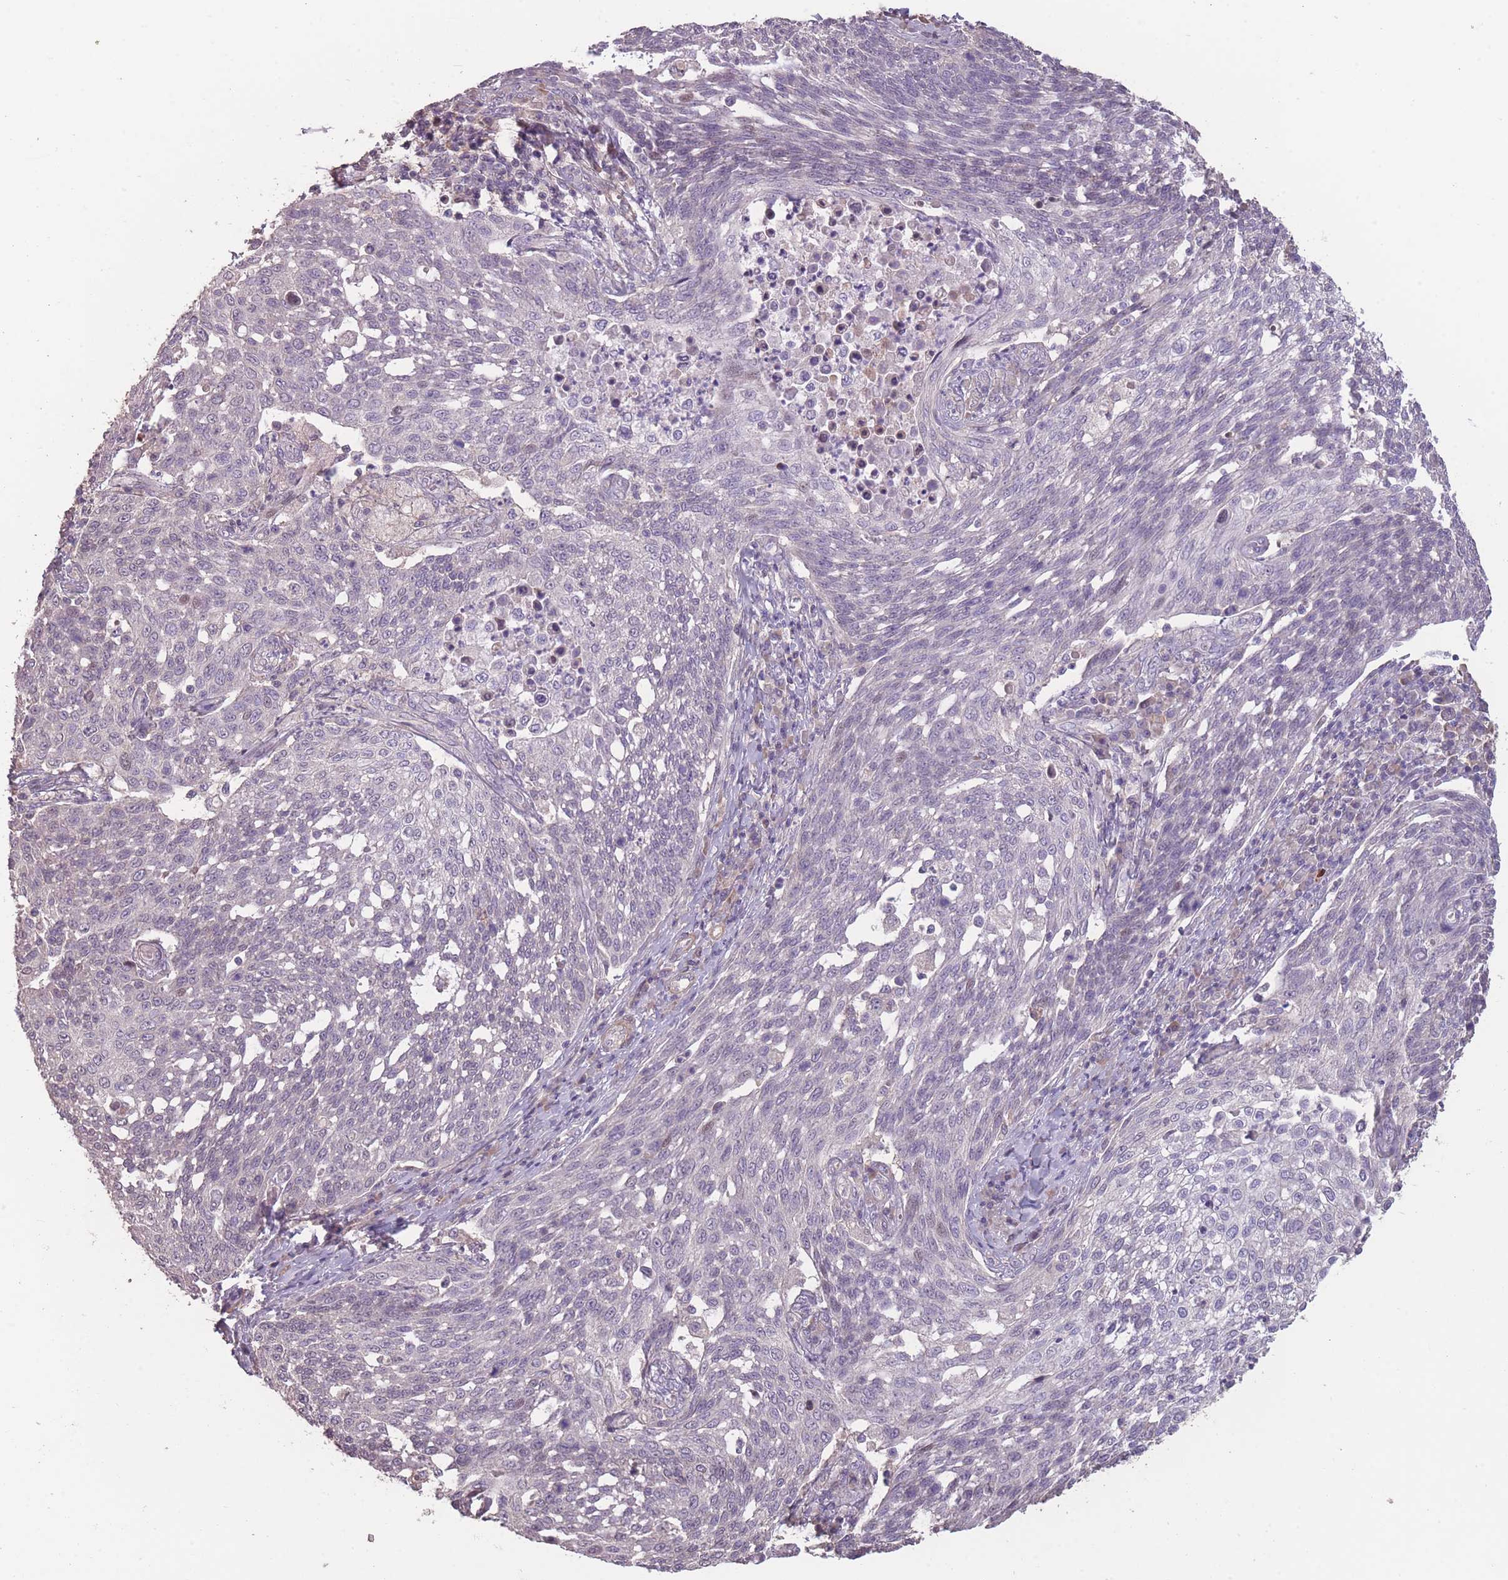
{"staining": {"intensity": "negative", "quantity": "none", "location": "none"}, "tissue": "cervical cancer", "cell_type": "Tumor cells", "image_type": "cancer", "snomed": [{"axis": "morphology", "description": "Squamous cell carcinoma, NOS"}, {"axis": "topography", "description": "Cervix"}], "caption": "Histopathology image shows no protein expression in tumor cells of cervical cancer (squamous cell carcinoma) tissue.", "gene": "RSPH10B", "patient": {"sex": "female", "age": 34}}